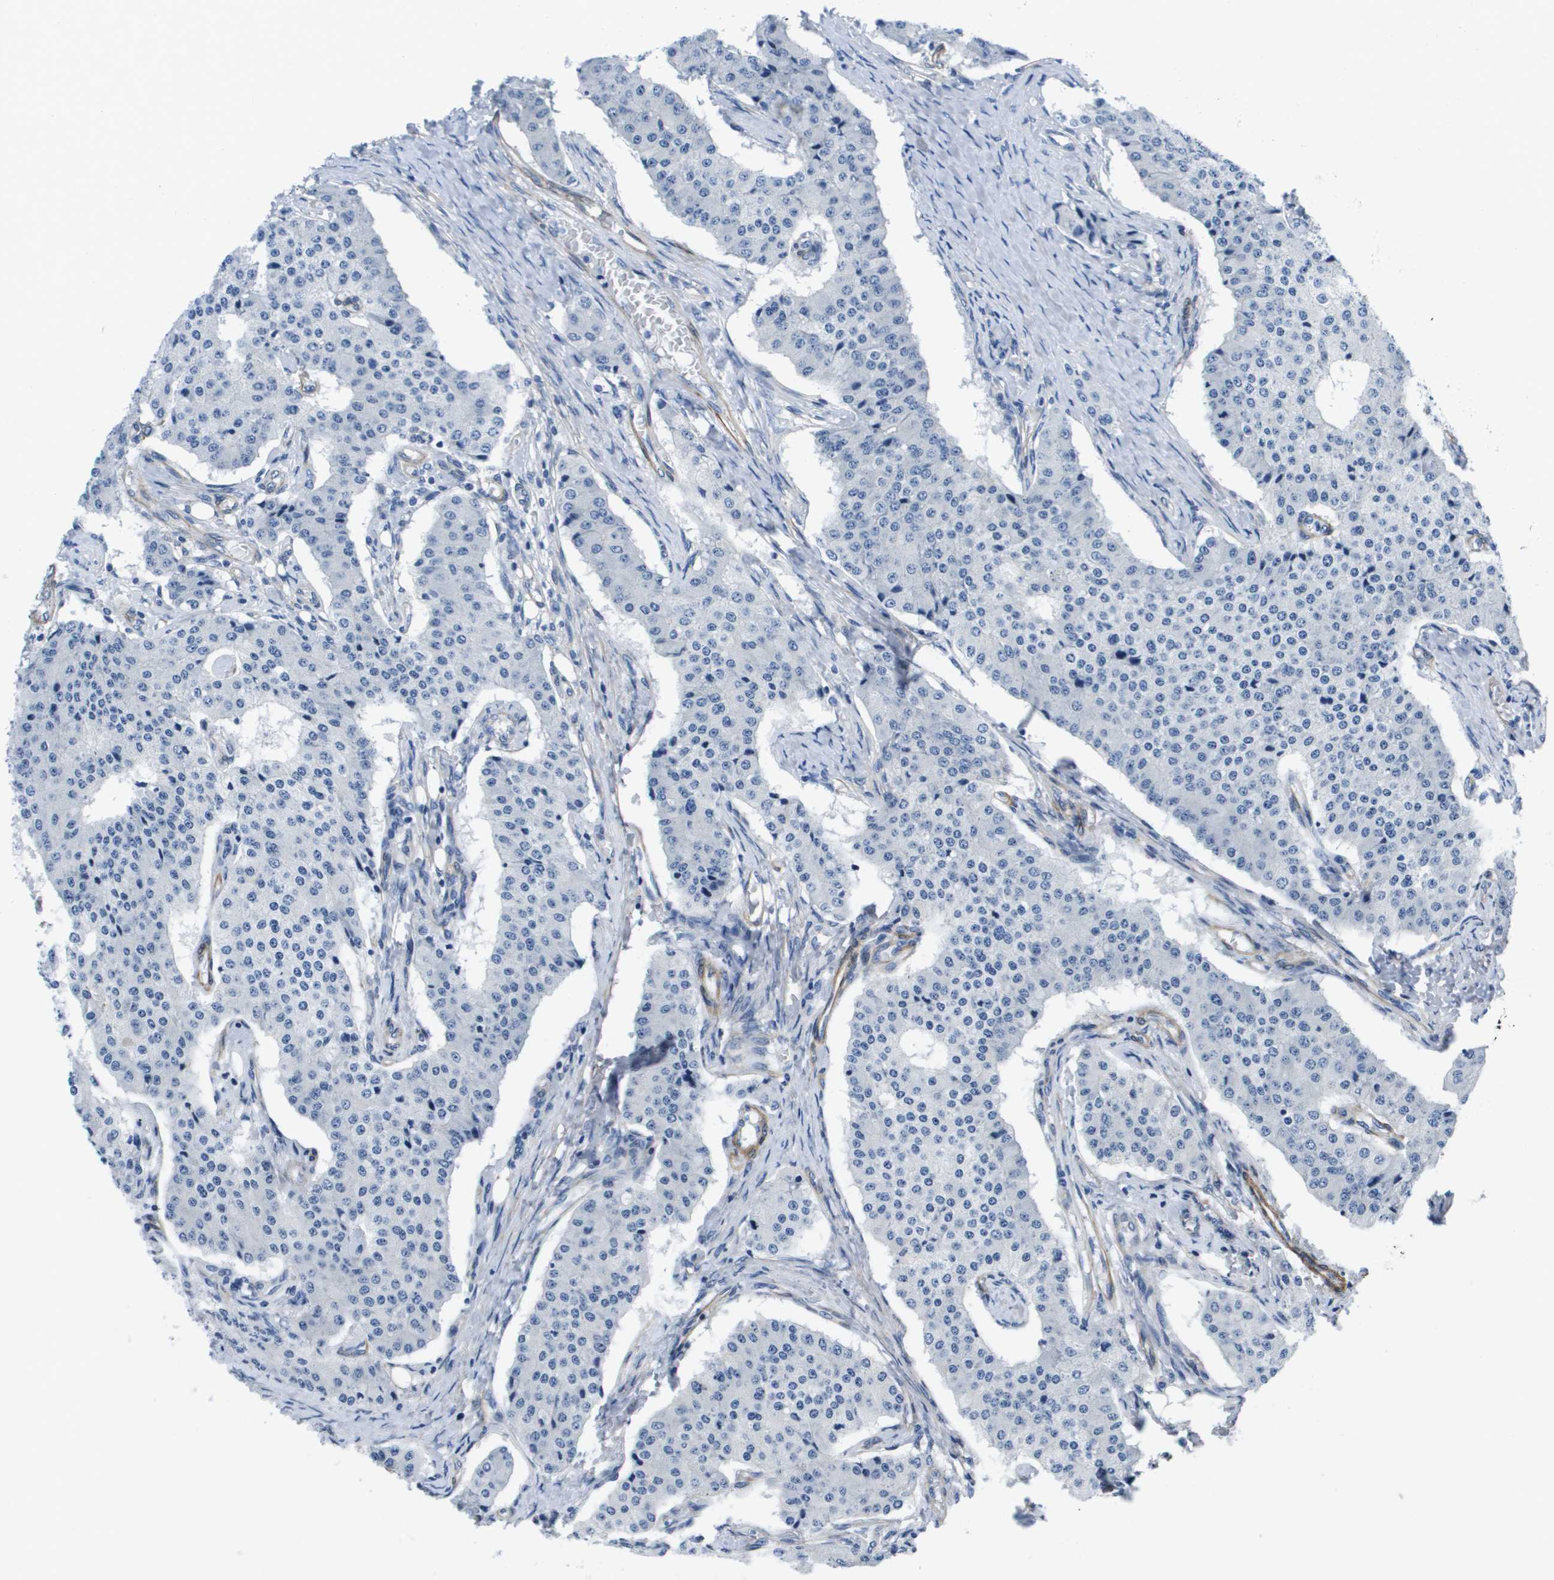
{"staining": {"intensity": "negative", "quantity": "none", "location": "none"}, "tissue": "carcinoid", "cell_type": "Tumor cells", "image_type": "cancer", "snomed": [{"axis": "morphology", "description": "Carcinoid, malignant, NOS"}, {"axis": "topography", "description": "Colon"}], "caption": "High magnification brightfield microscopy of carcinoid stained with DAB (brown) and counterstained with hematoxylin (blue): tumor cells show no significant staining.", "gene": "LPP", "patient": {"sex": "female", "age": 52}}